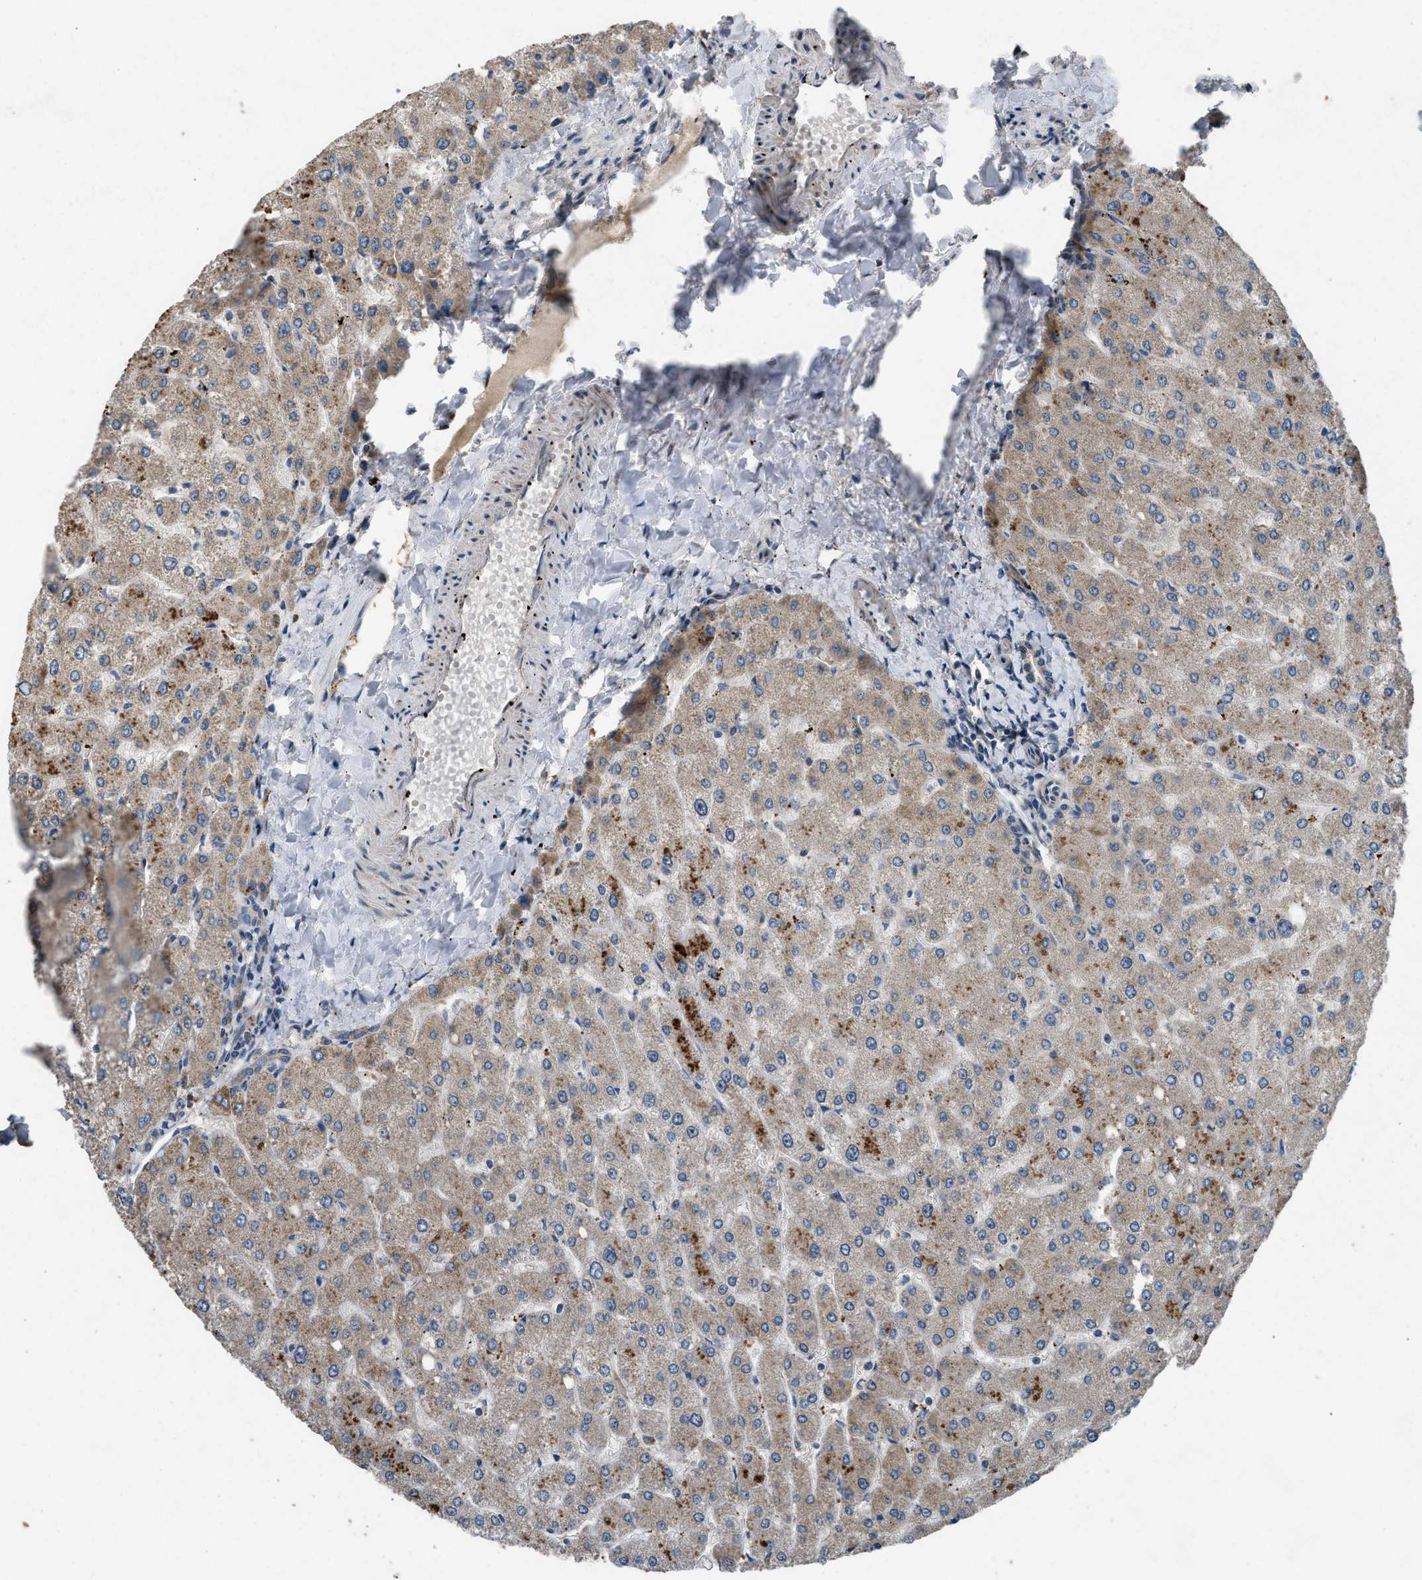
{"staining": {"intensity": "weak", "quantity": "<25%", "location": "cytoplasmic/membranous"}, "tissue": "liver", "cell_type": "Cholangiocytes", "image_type": "normal", "snomed": [{"axis": "morphology", "description": "Normal tissue, NOS"}, {"axis": "topography", "description": "Liver"}], "caption": "High power microscopy image of an immunohistochemistry image of benign liver, revealing no significant positivity in cholangiocytes. (Brightfield microscopy of DAB IHC at high magnification).", "gene": "TMEM150A", "patient": {"sex": "male", "age": 55}}